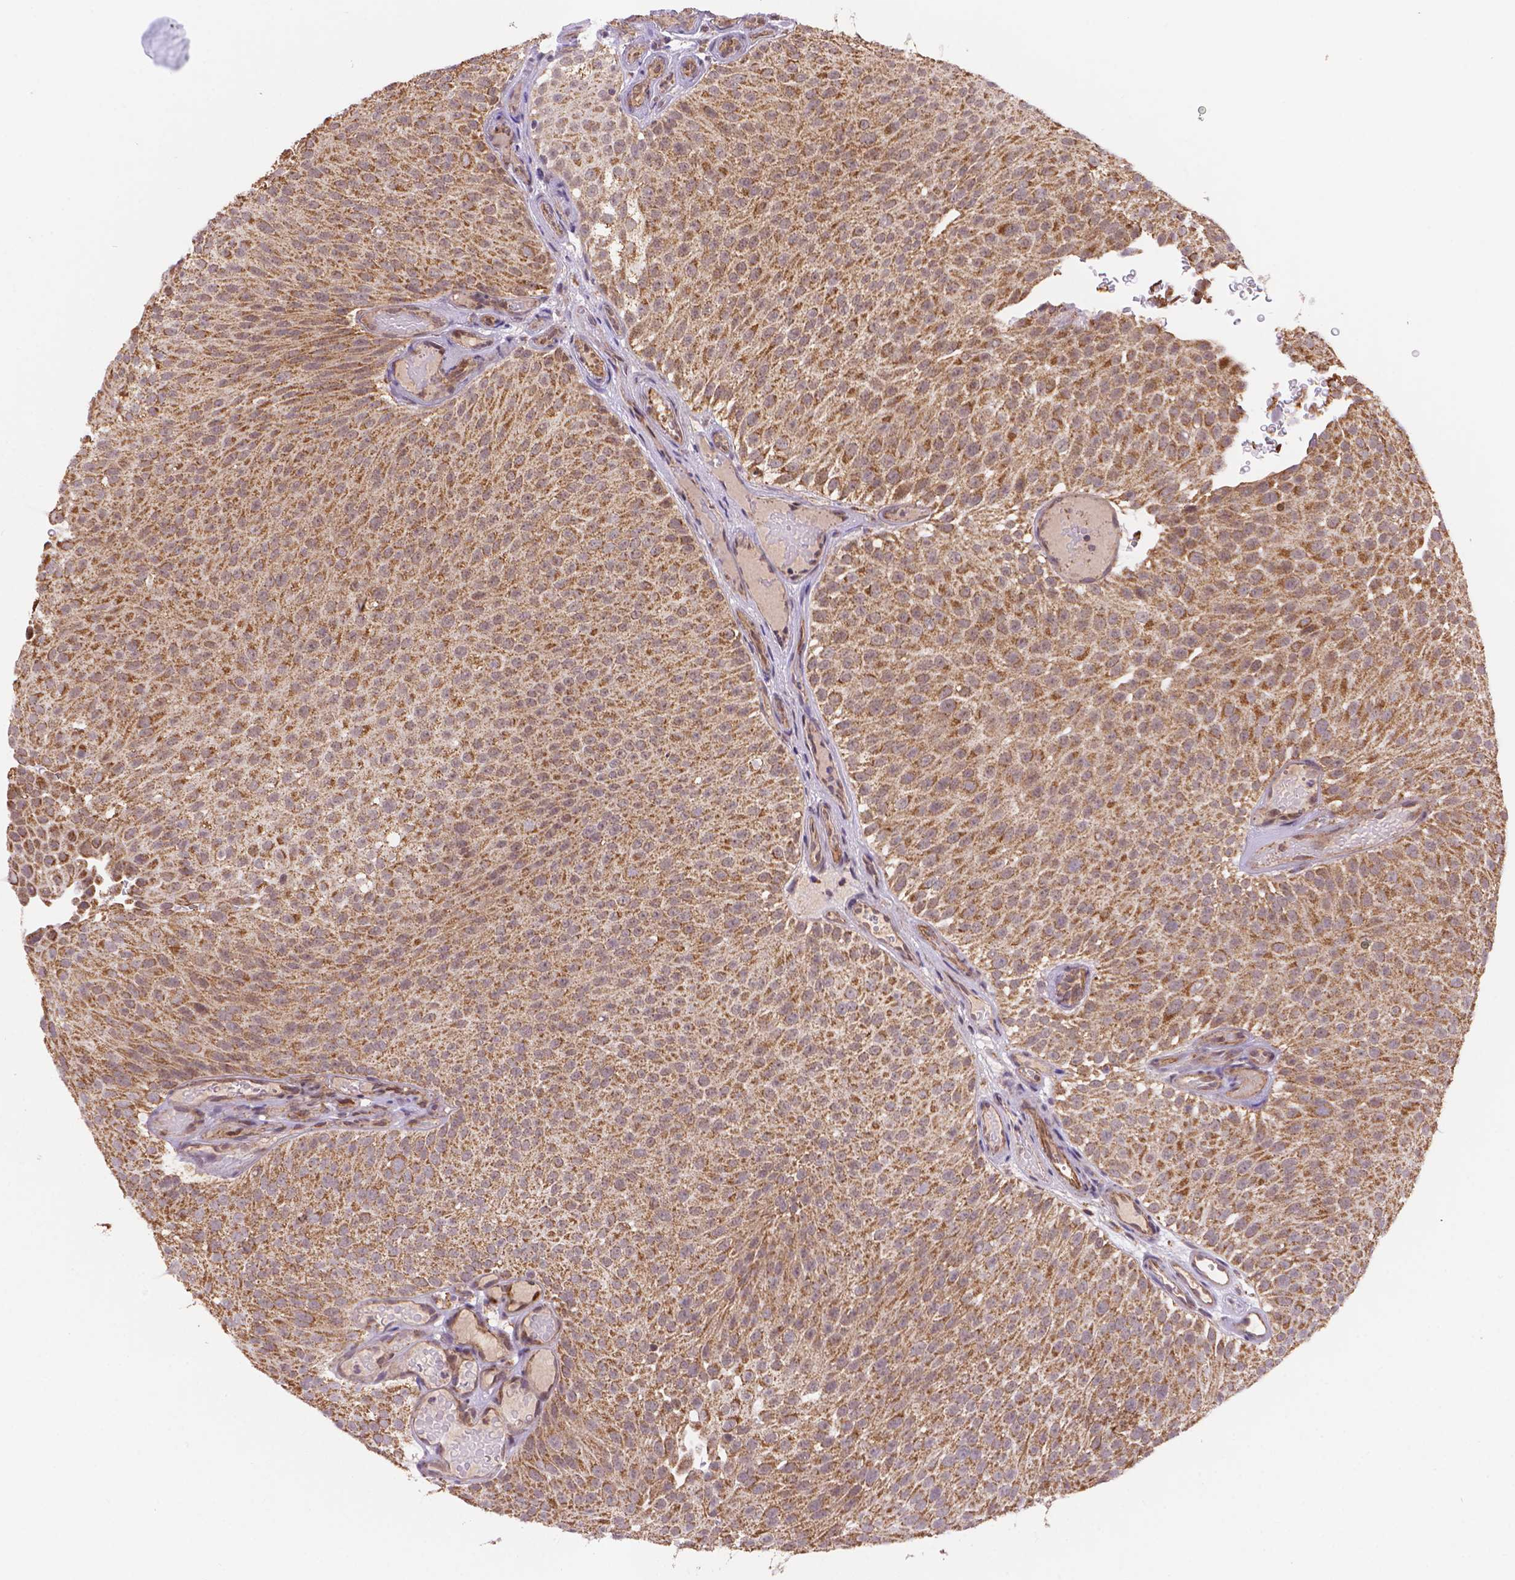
{"staining": {"intensity": "moderate", "quantity": ">75%", "location": "cytoplasmic/membranous"}, "tissue": "urothelial cancer", "cell_type": "Tumor cells", "image_type": "cancer", "snomed": [{"axis": "morphology", "description": "Urothelial carcinoma, Low grade"}, {"axis": "topography", "description": "Urinary bladder"}], "caption": "Immunohistochemical staining of human urothelial cancer displays medium levels of moderate cytoplasmic/membranous expression in about >75% of tumor cells.", "gene": "CYYR1", "patient": {"sex": "male", "age": 78}}